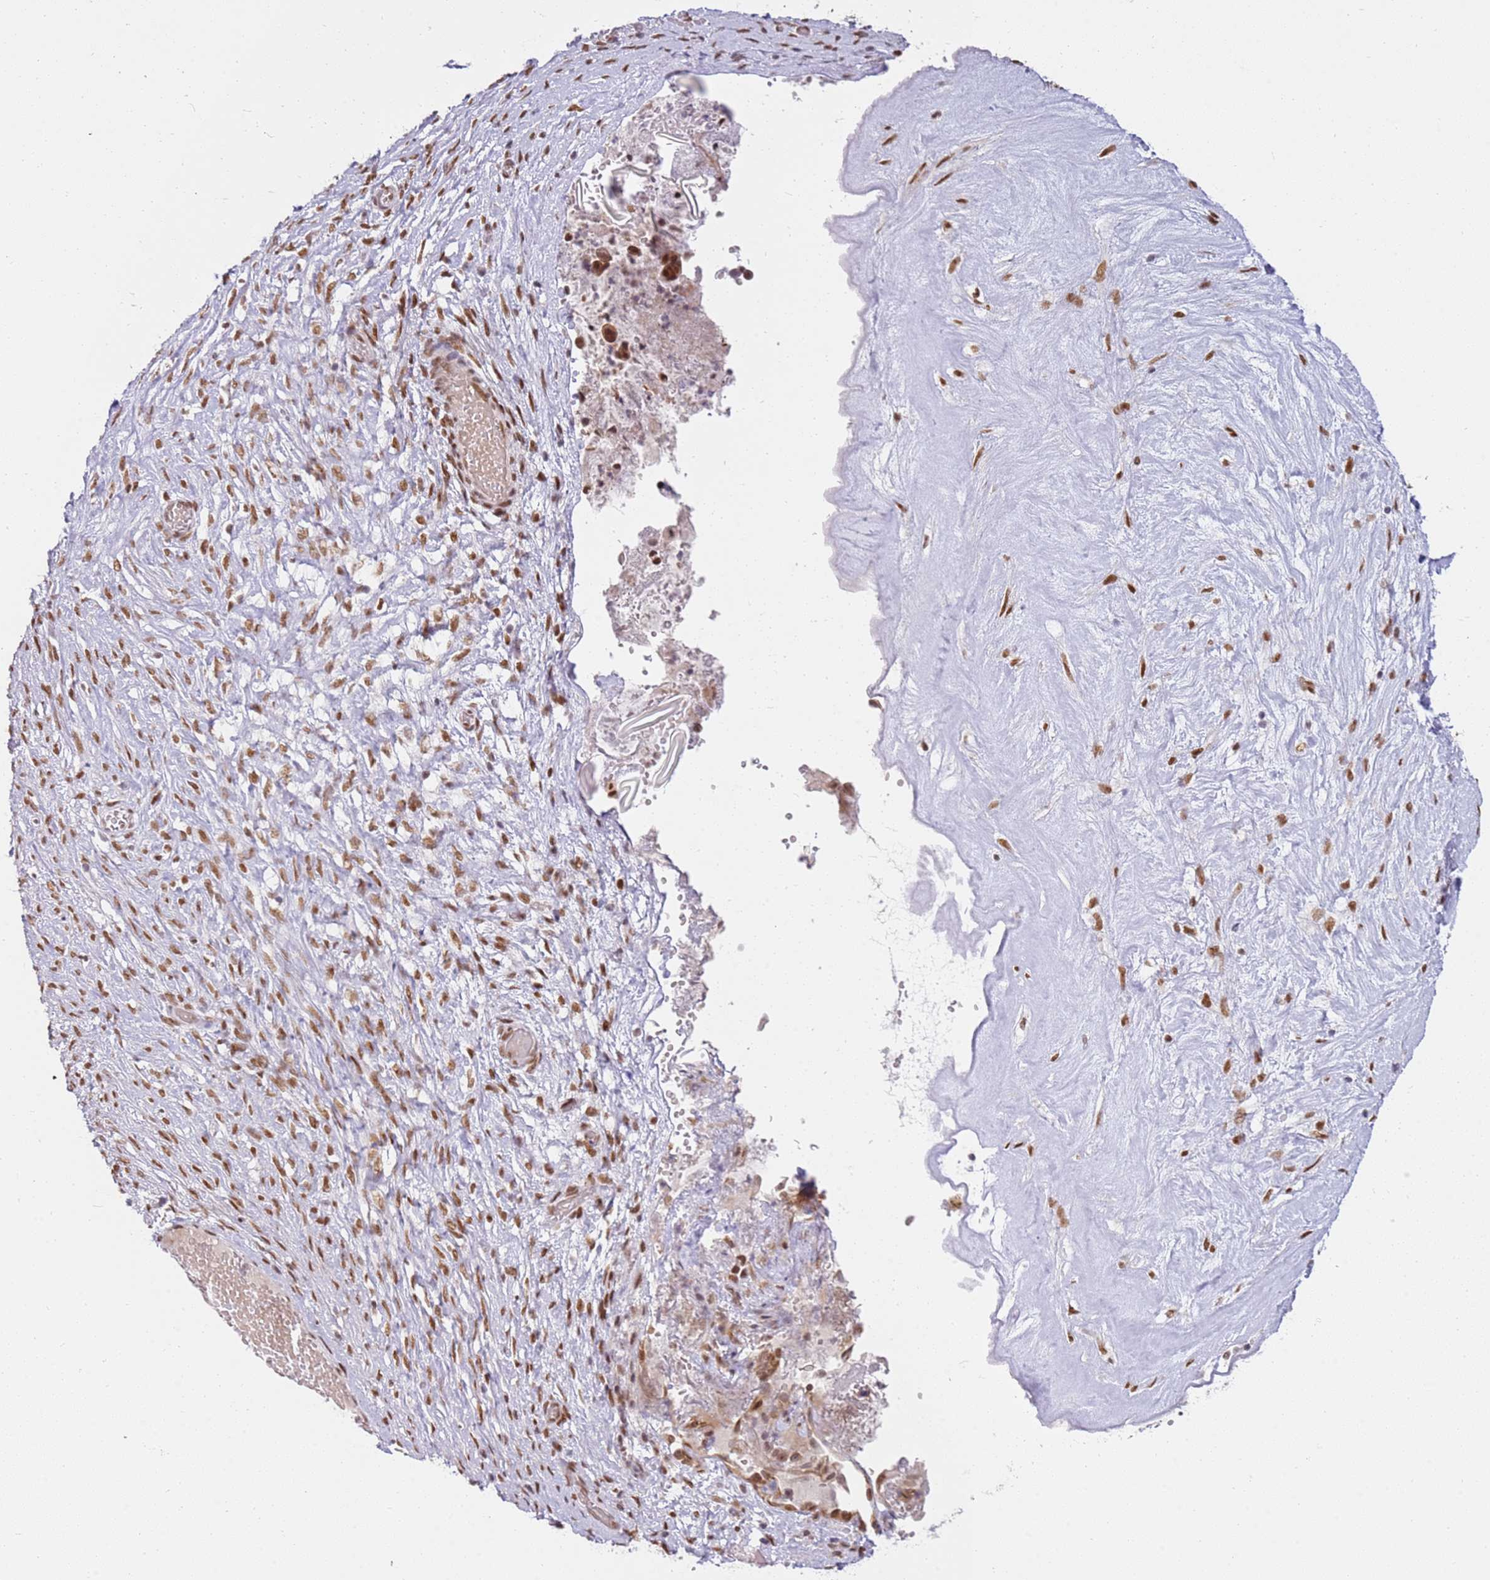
{"staining": {"intensity": "moderate", "quantity": ">75%", "location": "cytoplasmic/membranous,nuclear"}, "tissue": "ovarian cancer", "cell_type": "Tumor cells", "image_type": "cancer", "snomed": [{"axis": "morphology", "description": "Cystadenocarcinoma, serous, NOS"}, {"axis": "topography", "description": "Ovary"}], "caption": "Immunohistochemical staining of human ovarian cancer reveals medium levels of moderate cytoplasmic/membranous and nuclear staining in about >75% of tumor cells. The protein is shown in brown color, while the nuclei are stained blue.", "gene": "PHC2", "patient": {"sex": "female", "age": 56}}